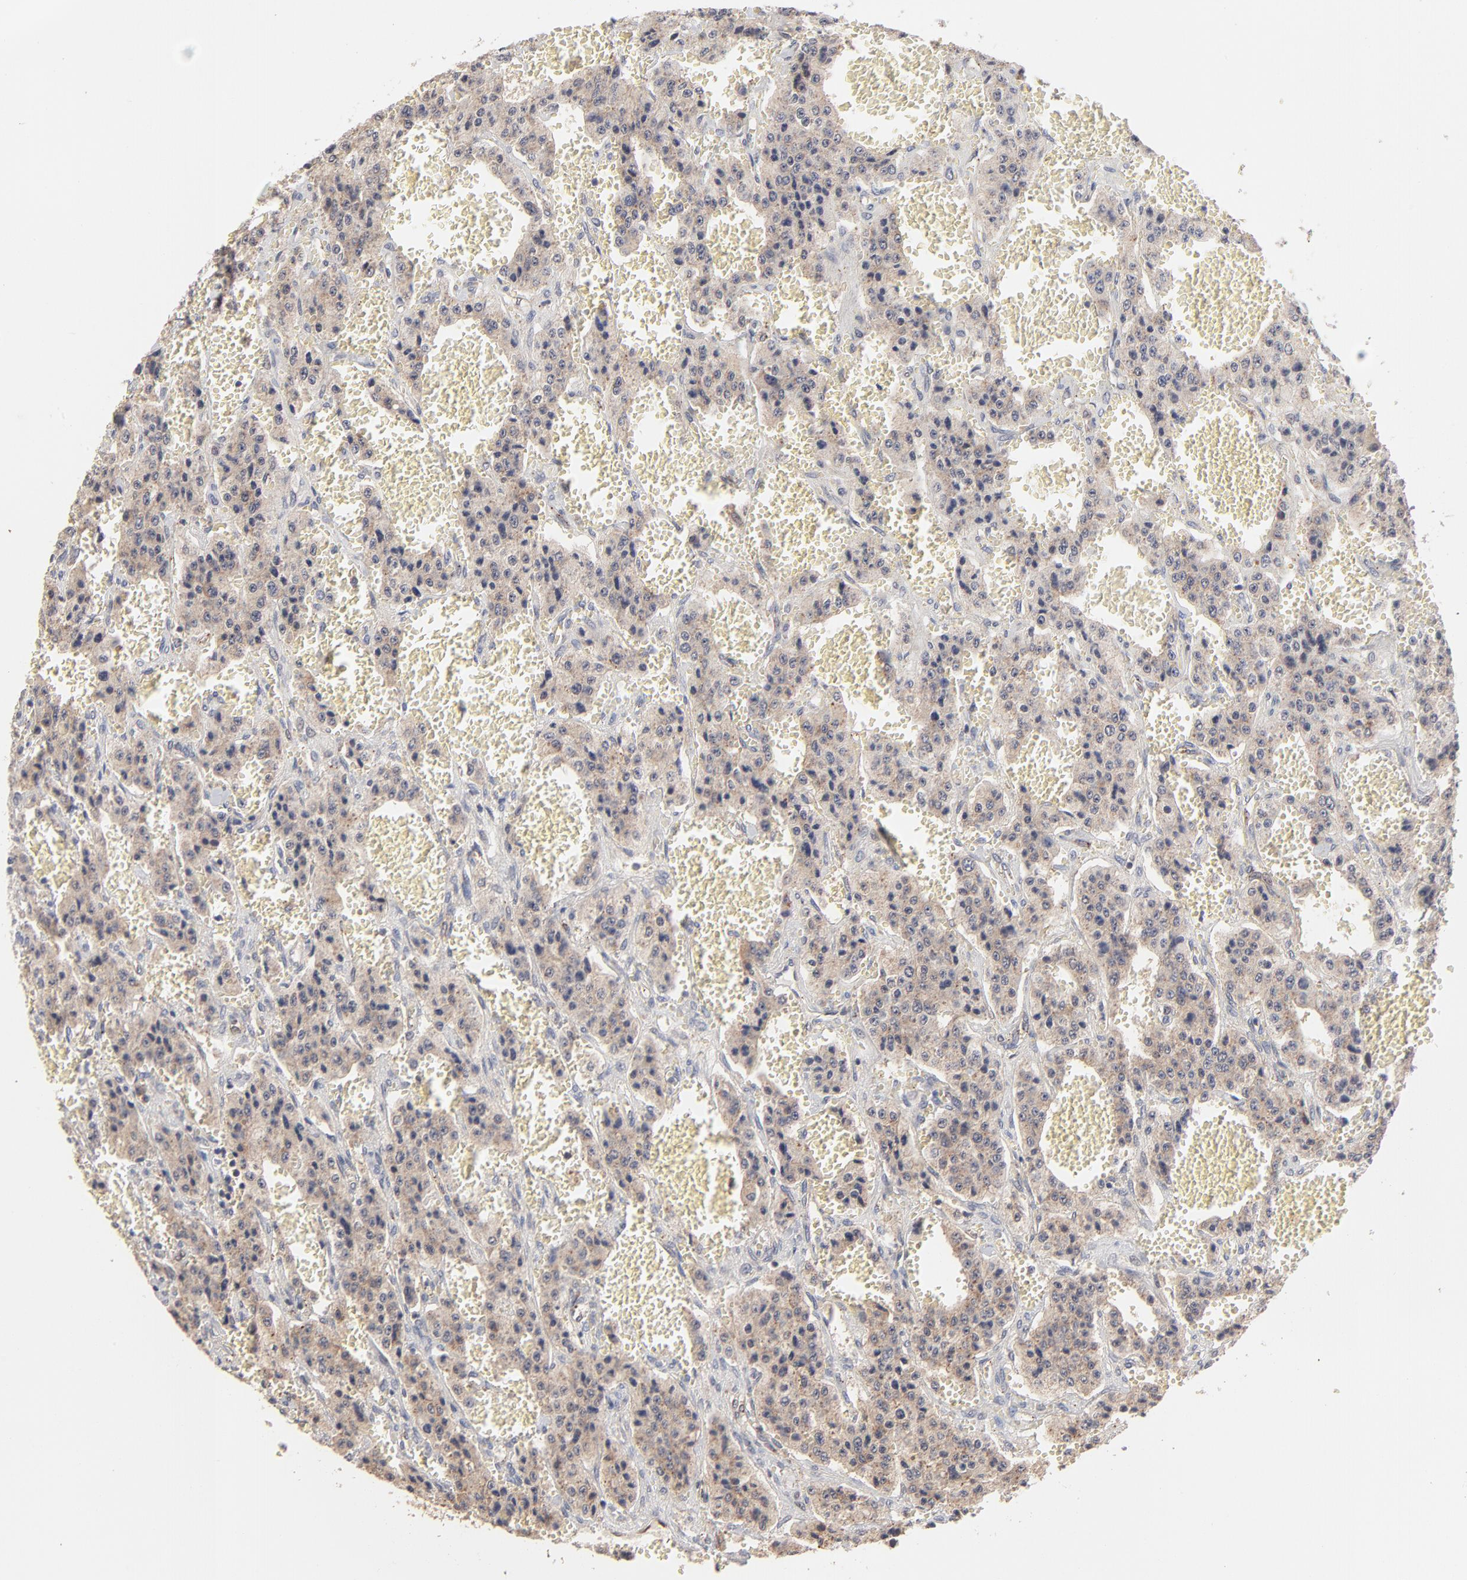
{"staining": {"intensity": "weak", "quantity": ">75%", "location": "cytoplasmic/membranous"}, "tissue": "carcinoid", "cell_type": "Tumor cells", "image_type": "cancer", "snomed": [{"axis": "morphology", "description": "Carcinoid, malignant, NOS"}, {"axis": "topography", "description": "Small intestine"}], "caption": "Immunohistochemistry (IHC) (DAB) staining of carcinoid (malignant) shows weak cytoplasmic/membranous protein expression in approximately >75% of tumor cells. The staining was performed using DAB to visualize the protein expression in brown, while the nuclei were stained in blue with hematoxylin (Magnification: 20x).", "gene": "IVNS1ABP", "patient": {"sex": "male", "age": 52}}